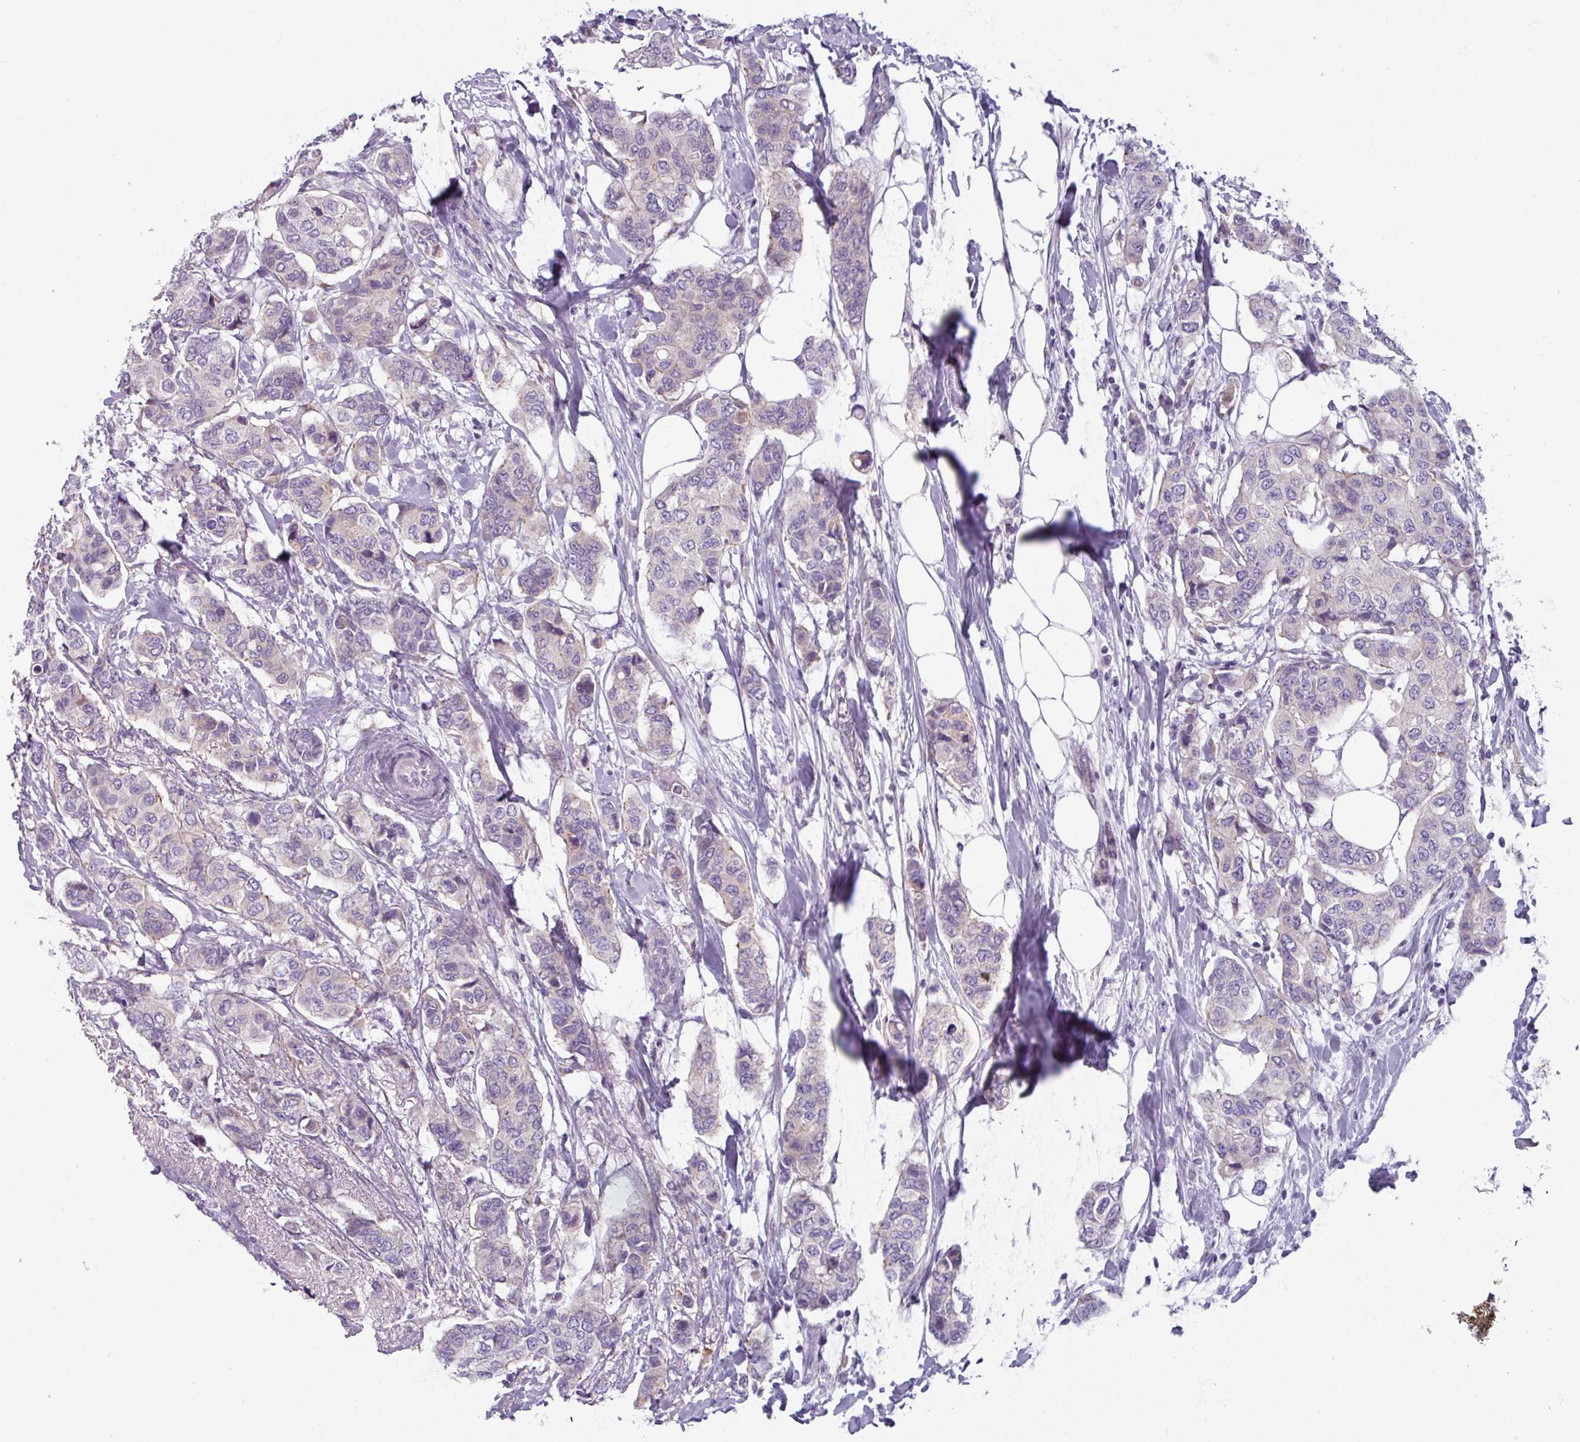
{"staining": {"intensity": "weak", "quantity": "<25%", "location": "cytoplasmic/membranous"}, "tissue": "breast cancer", "cell_type": "Tumor cells", "image_type": "cancer", "snomed": [{"axis": "morphology", "description": "Lobular carcinoma"}, {"axis": "topography", "description": "Breast"}], "caption": "A high-resolution photomicrograph shows IHC staining of breast cancer (lobular carcinoma), which reveals no significant expression in tumor cells.", "gene": "SMIM11", "patient": {"sex": "female", "age": 51}}